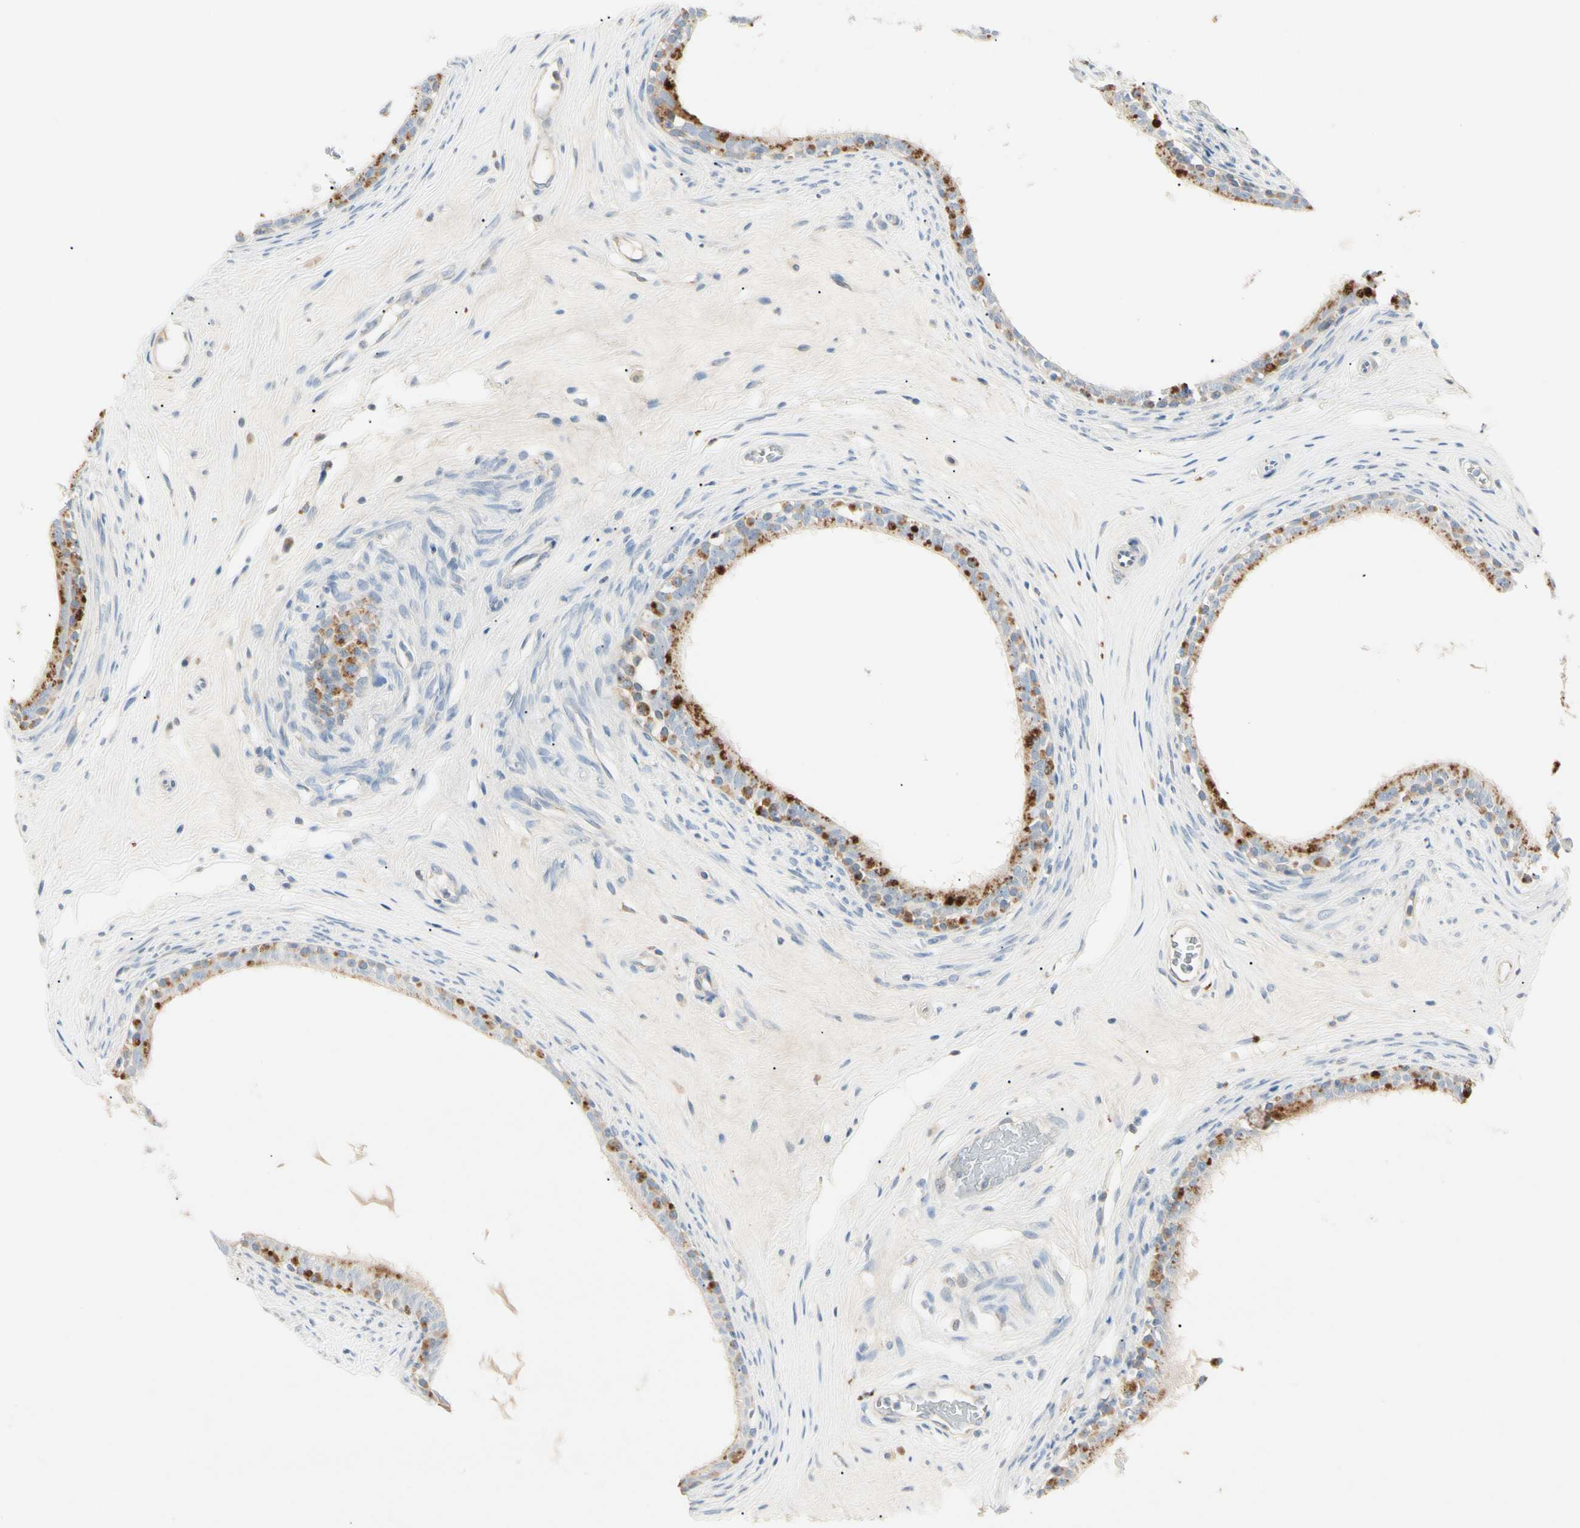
{"staining": {"intensity": "strong", "quantity": "25%-75%", "location": "cytoplasmic/membranous"}, "tissue": "epididymis", "cell_type": "Glandular cells", "image_type": "normal", "snomed": [{"axis": "morphology", "description": "Normal tissue, NOS"}, {"axis": "morphology", "description": "Inflammation, NOS"}, {"axis": "topography", "description": "Epididymis"}], "caption": "High-power microscopy captured an immunohistochemistry photomicrograph of benign epididymis, revealing strong cytoplasmic/membranous expression in about 25%-75% of glandular cells.", "gene": "ALDH18A1", "patient": {"sex": "male", "age": 84}}